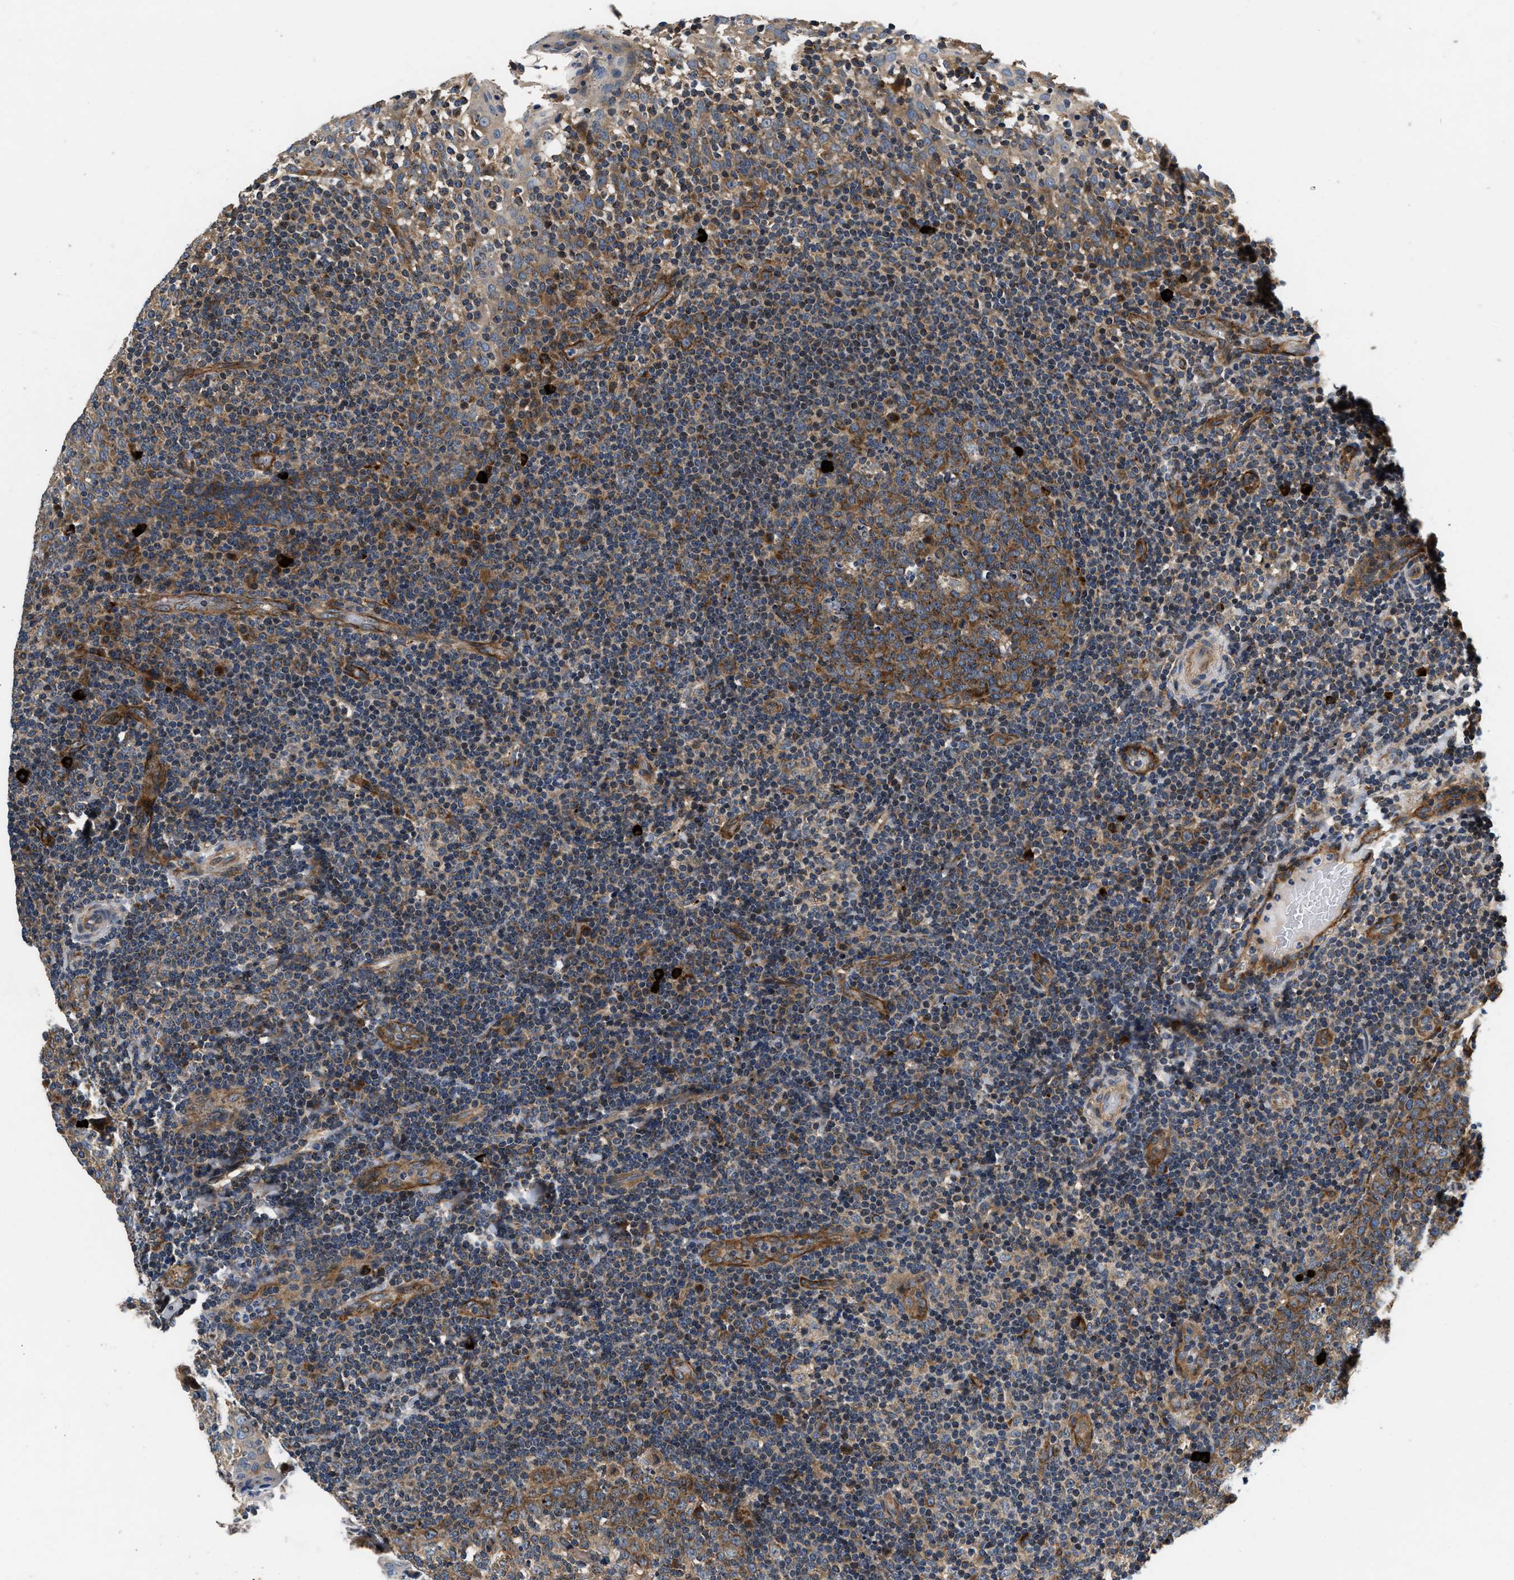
{"staining": {"intensity": "moderate", "quantity": ">75%", "location": "cytoplasmic/membranous"}, "tissue": "tonsil", "cell_type": "Germinal center cells", "image_type": "normal", "snomed": [{"axis": "morphology", "description": "Normal tissue, NOS"}, {"axis": "topography", "description": "Tonsil"}], "caption": "Brown immunohistochemical staining in benign human tonsil exhibits moderate cytoplasmic/membranous positivity in about >75% of germinal center cells. Using DAB (brown) and hematoxylin (blue) stains, captured at high magnification using brightfield microscopy.", "gene": "NME6", "patient": {"sex": "female", "age": 19}}